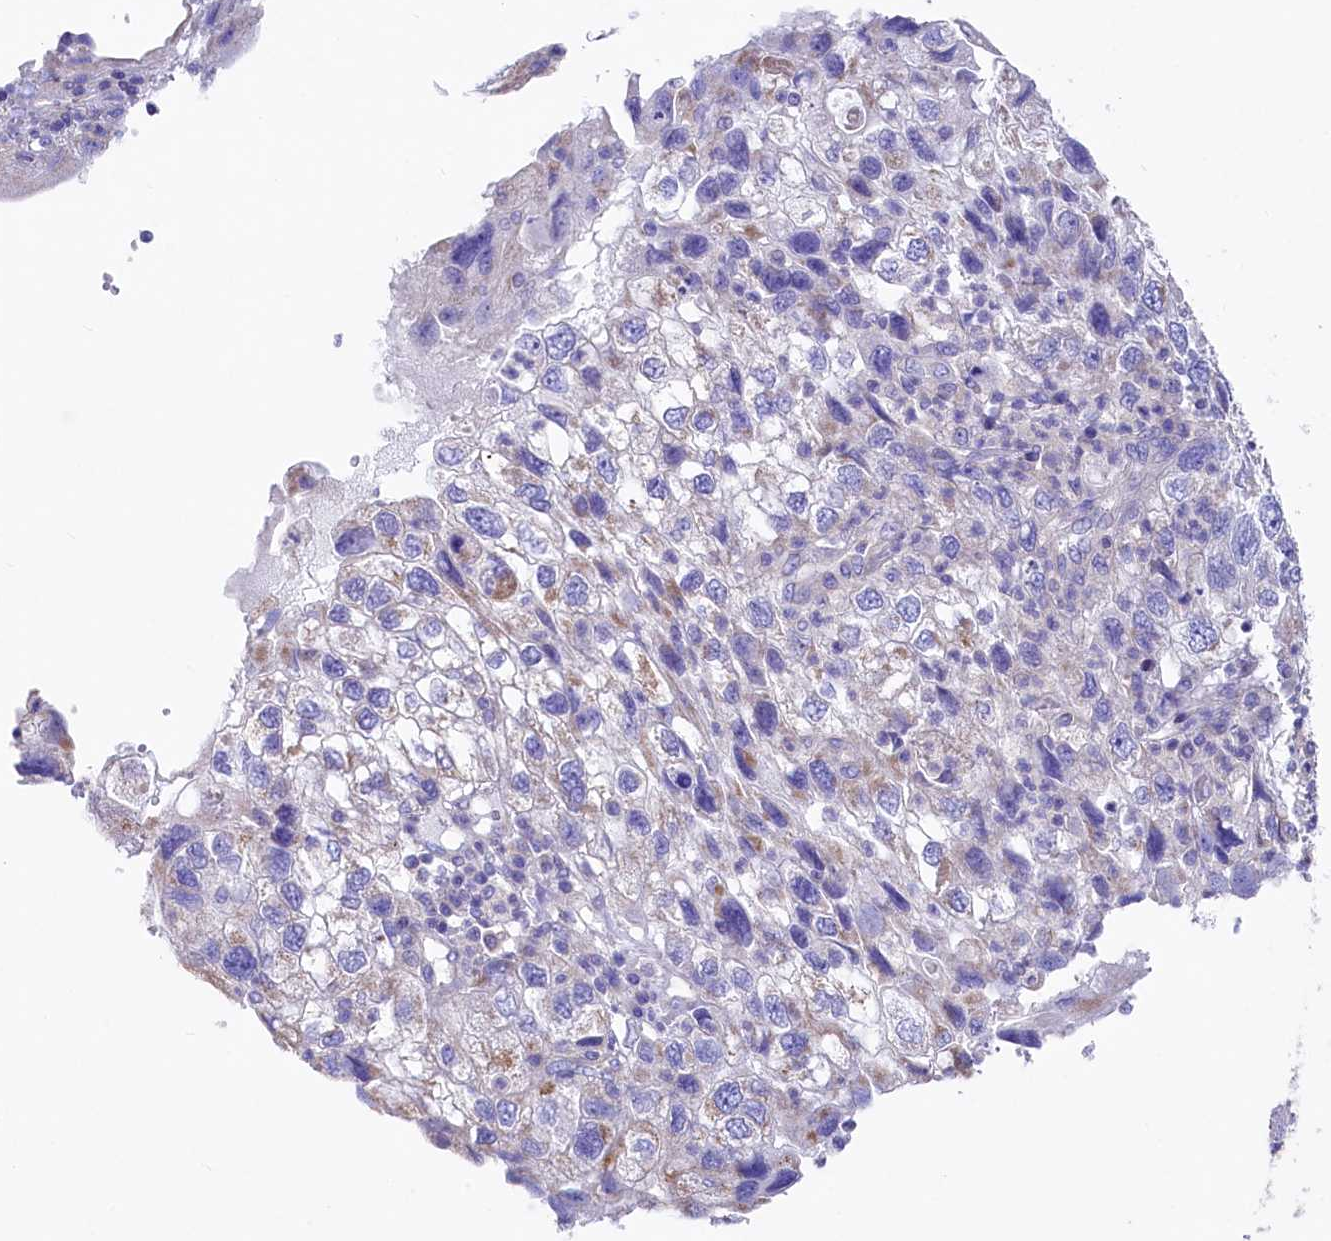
{"staining": {"intensity": "moderate", "quantity": "<25%", "location": "cytoplasmic/membranous"}, "tissue": "endometrial cancer", "cell_type": "Tumor cells", "image_type": "cancer", "snomed": [{"axis": "morphology", "description": "Adenocarcinoma, NOS"}, {"axis": "topography", "description": "Endometrium"}], "caption": "Adenocarcinoma (endometrial) tissue reveals moderate cytoplasmic/membranous expression in approximately <25% of tumor cells The protein is shown in brown color, while the nuclei are stained blue.", "gene": "VPS26B", "patient": {"sex": "female", "age": 49}}